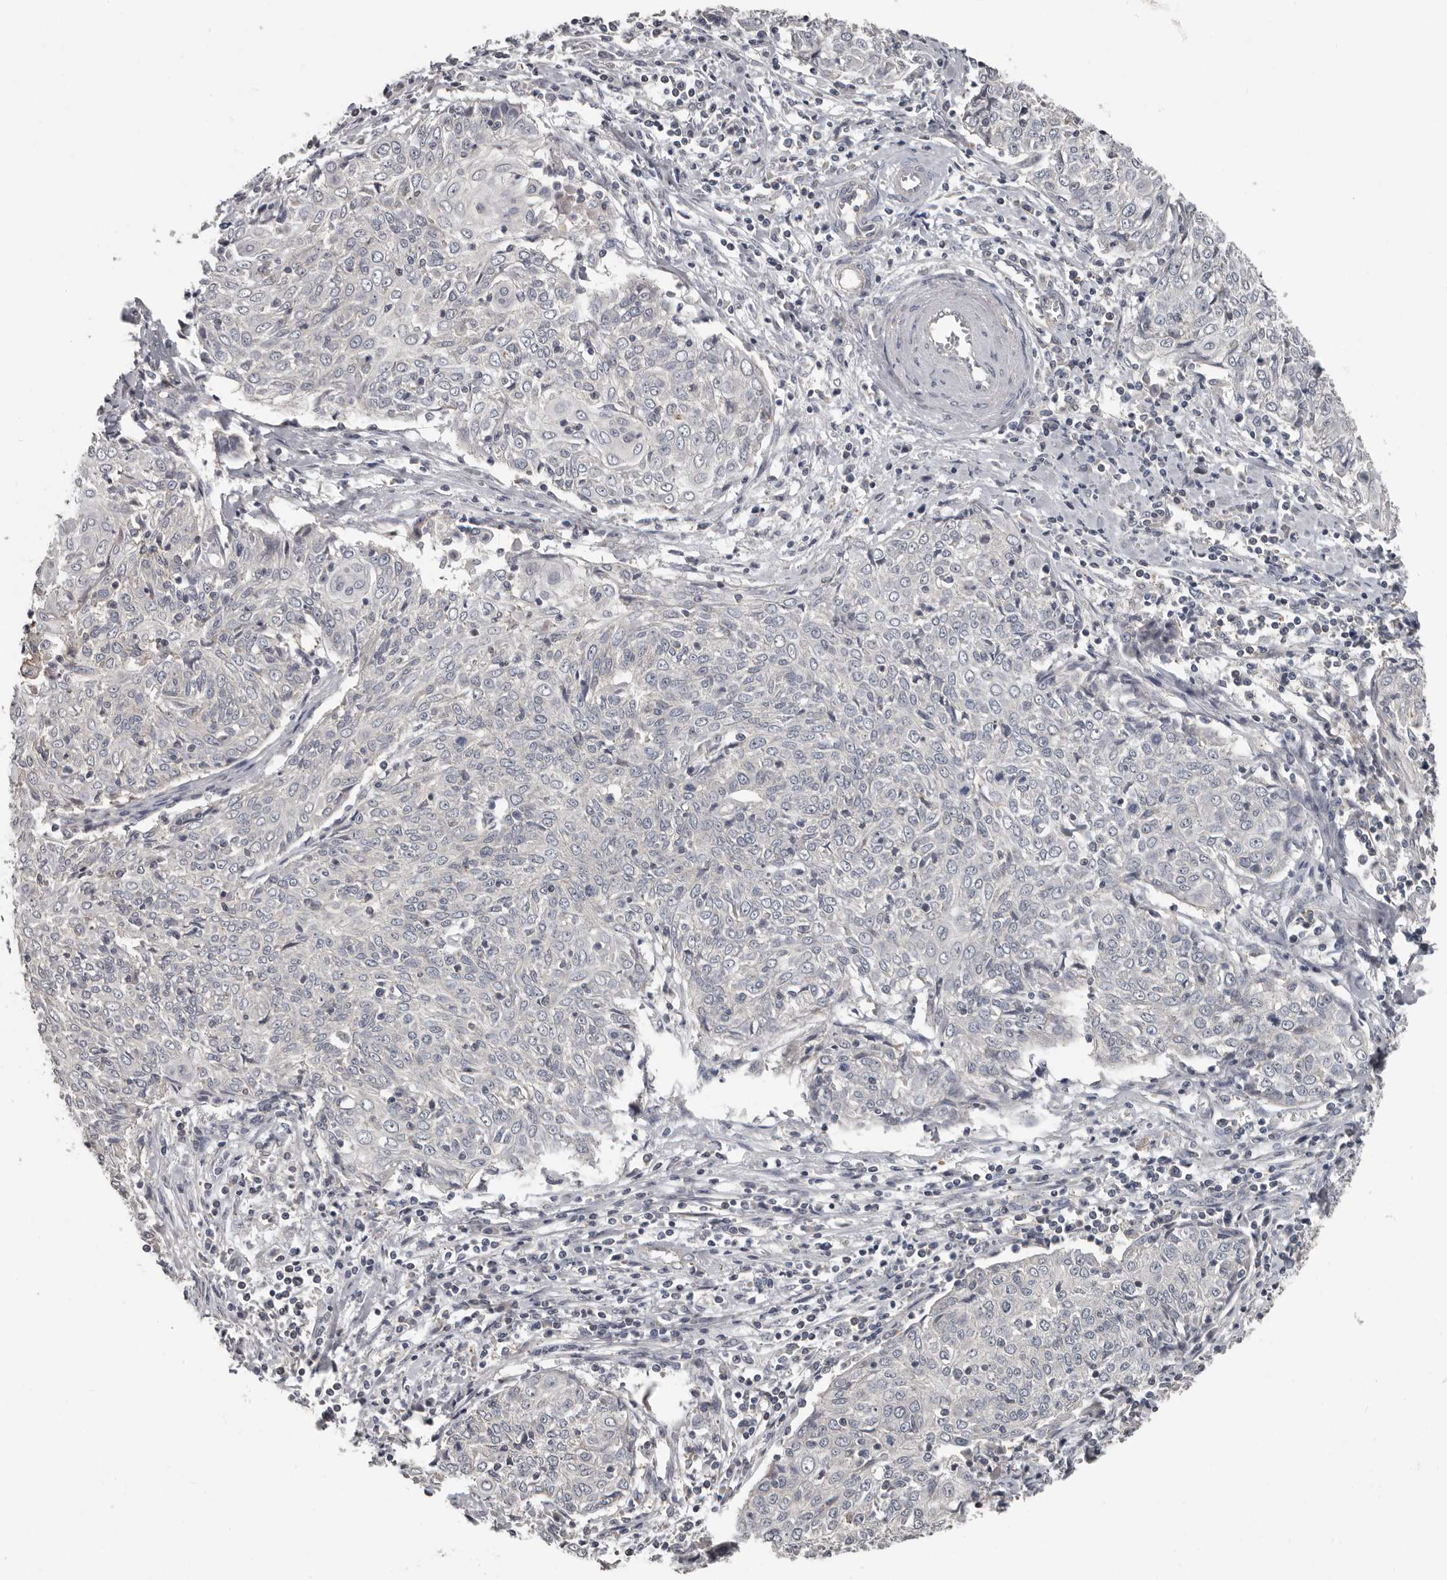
{"staining": {"intensity": "negative", "quantity": "none", "location": "none"}, "tissue": "cervical cancer", "cell_type": "Tumor cells", "image_type": "cancer", "snomed": [{"axis": "morphology", "description": "Squamous cell carcinoma, NOS"}, {"axis": "topography", "description": "Cervix"}], "caption": "An image of cervical cancer (squamous cell carcinoma) stained for a protein reveals no brown staining in tumor cells. (DAB immunohistochemistry (IHC) visualized using brightfield microscopy, high magnification).", "gene": "CA6", "patient": {"sex": "female", "age": 48}}